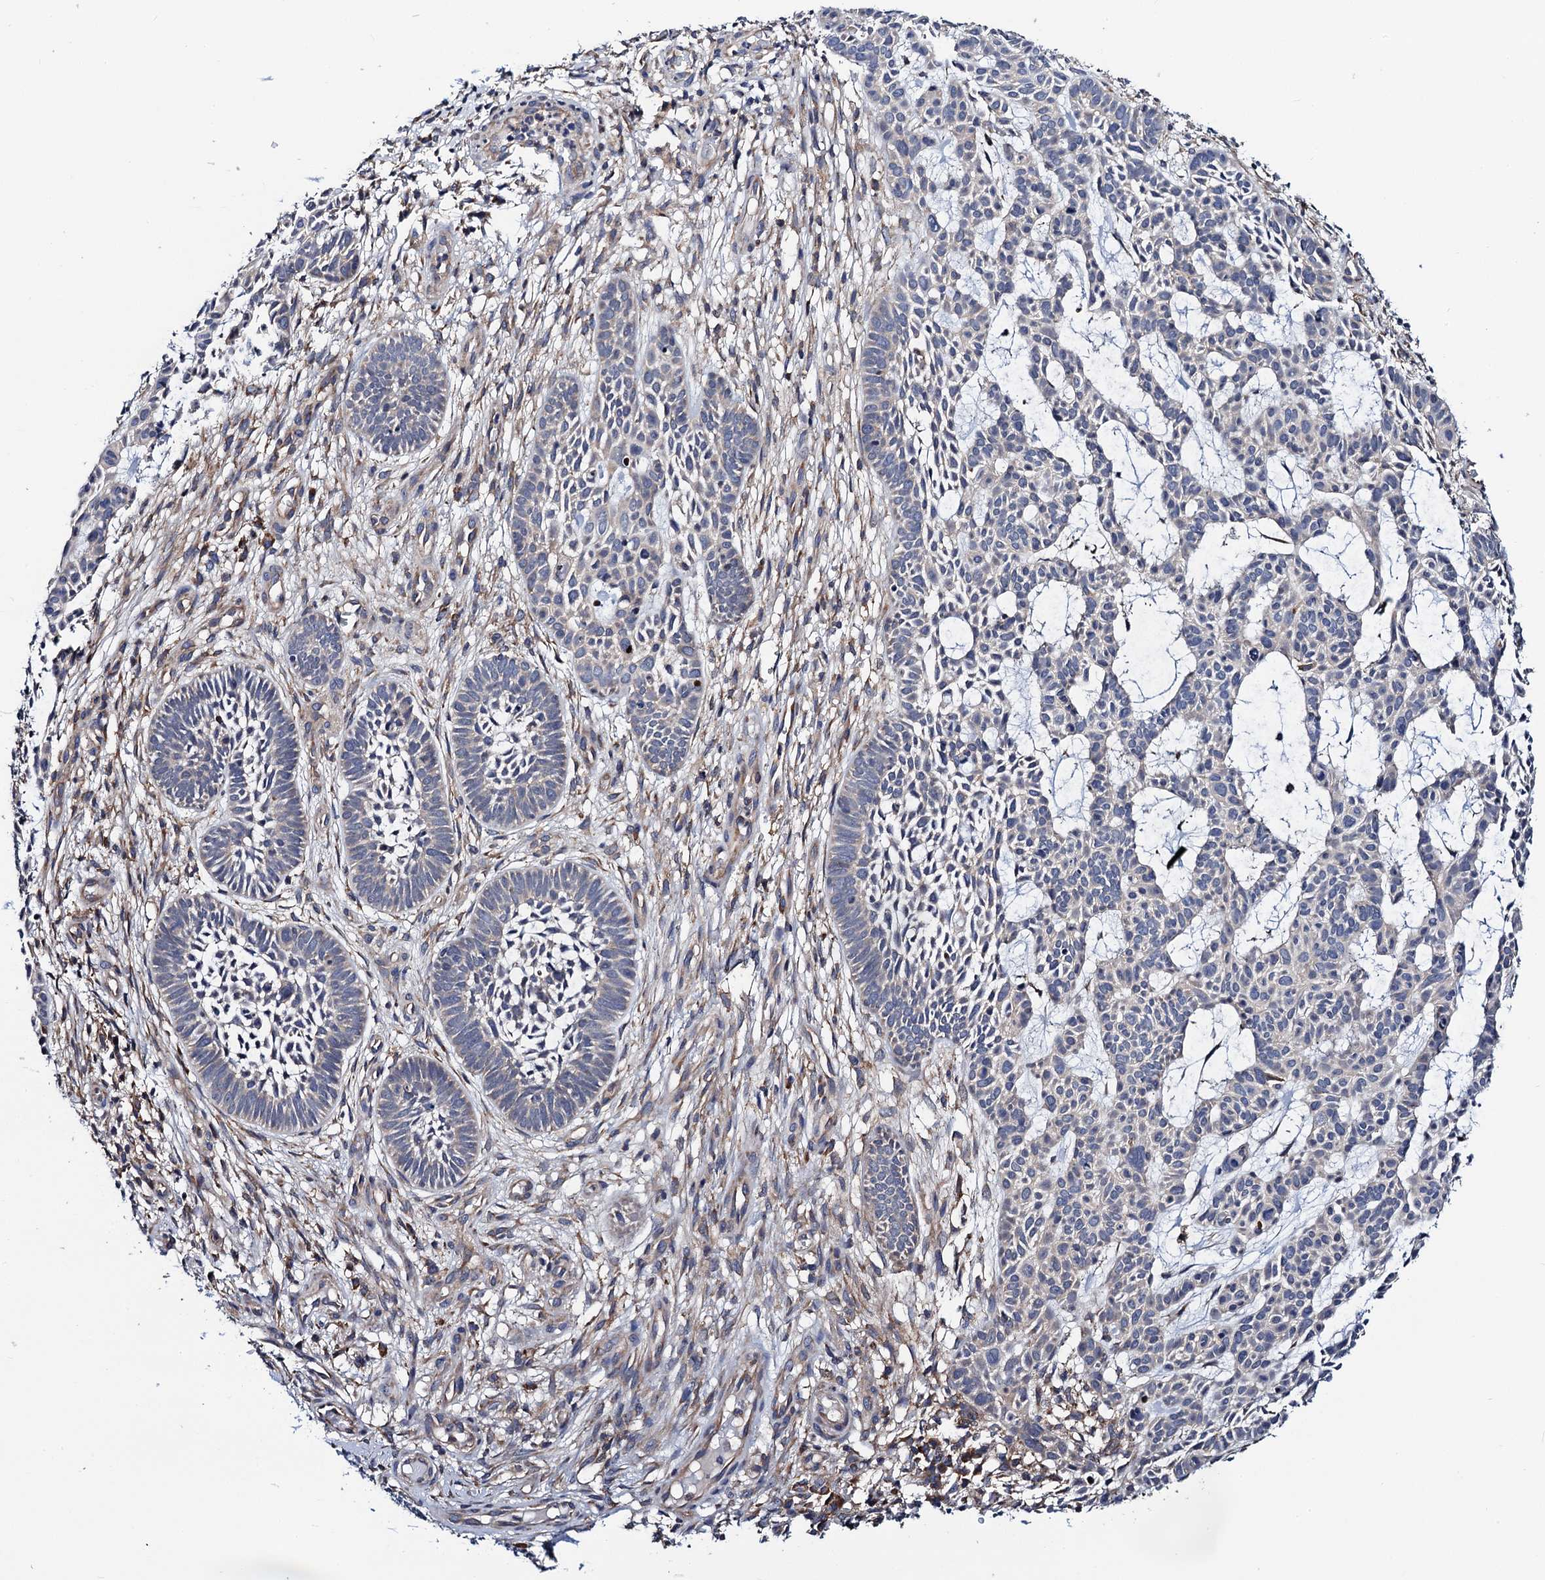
{"staining": {"intensity": "negative", "quantity": "none", "location": "none"}, "tissue": "skin cancer", "cell_type": "Tumor cells", "image_type": "cancer", "snomed": [{"axis": "morphology", "description": "Basal cell carcinoma"}, {"axis": "topography", "description": "Skin"}], "caption": "Tumor cells show no significant protein positivity in skin cancer (basal cell carcinoma).", "gene": "PGLS", "patient": {"sex": "male", "age": 89}}